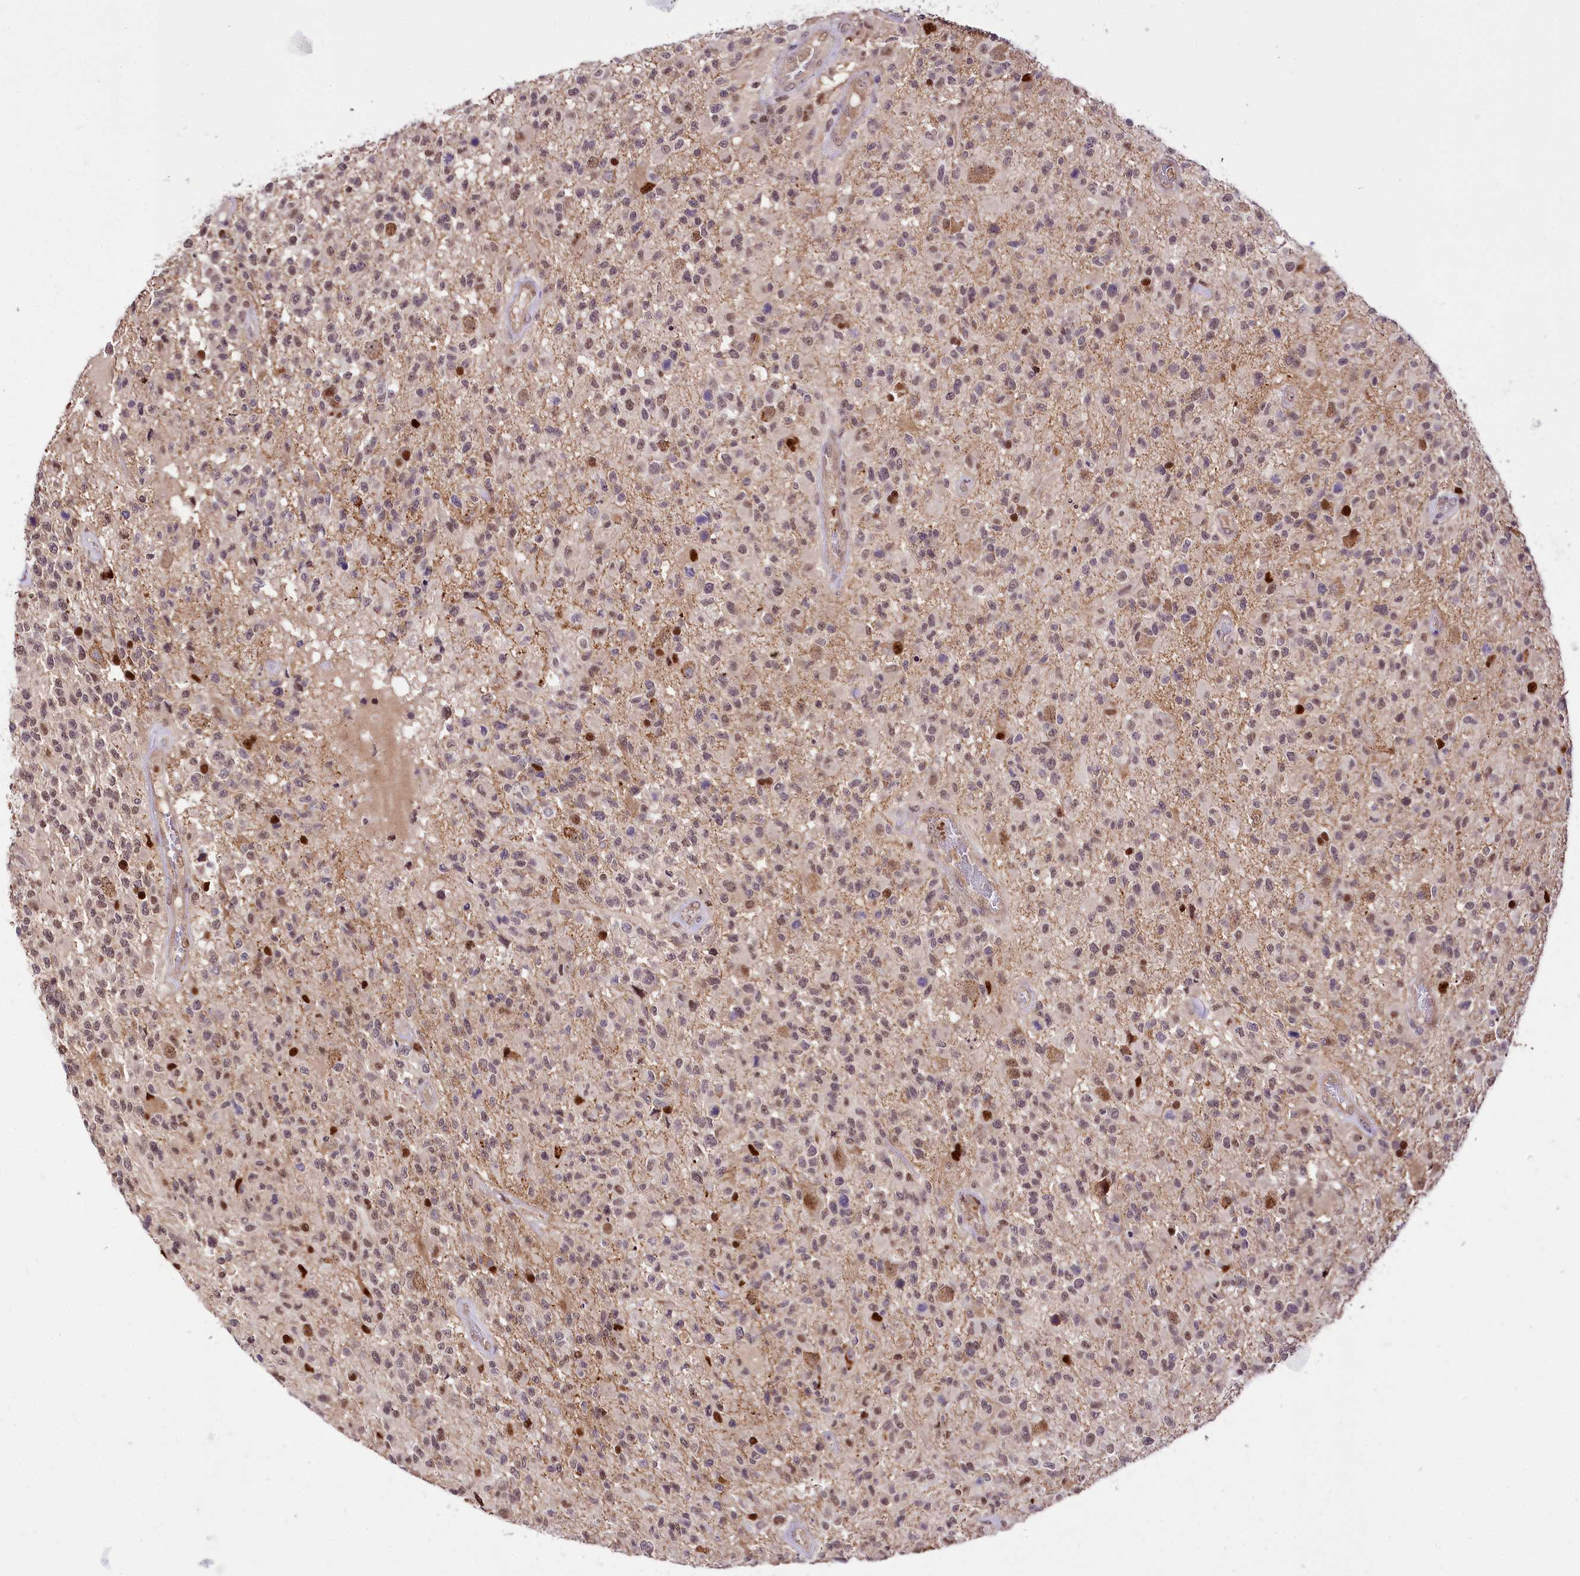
{"staining": {"intensity": "weak", "quantity": "25%-75%", "location": "cytoplasmic/membranous,nuclear"}, "tissue": "glioma", "cell_type": "Tumor cells", "image_type": "cancer", "snomed": [{"axis": "morphology", "description": "Glioma, malignant, High grade"}, {"axis": "morphology", "description": "Glioblastoma, NOS"}, {"axis": "topography", "description": "Brain"}], "caption": "Immunohistochemical staining of human glioma exhibits low levels of weak cytoplasmic/membranous and nuclear protein positivity in about 25%-75% of tumor cells.", "gene": "GNL3L", "patient": {"sex": "male", "age": 60}}